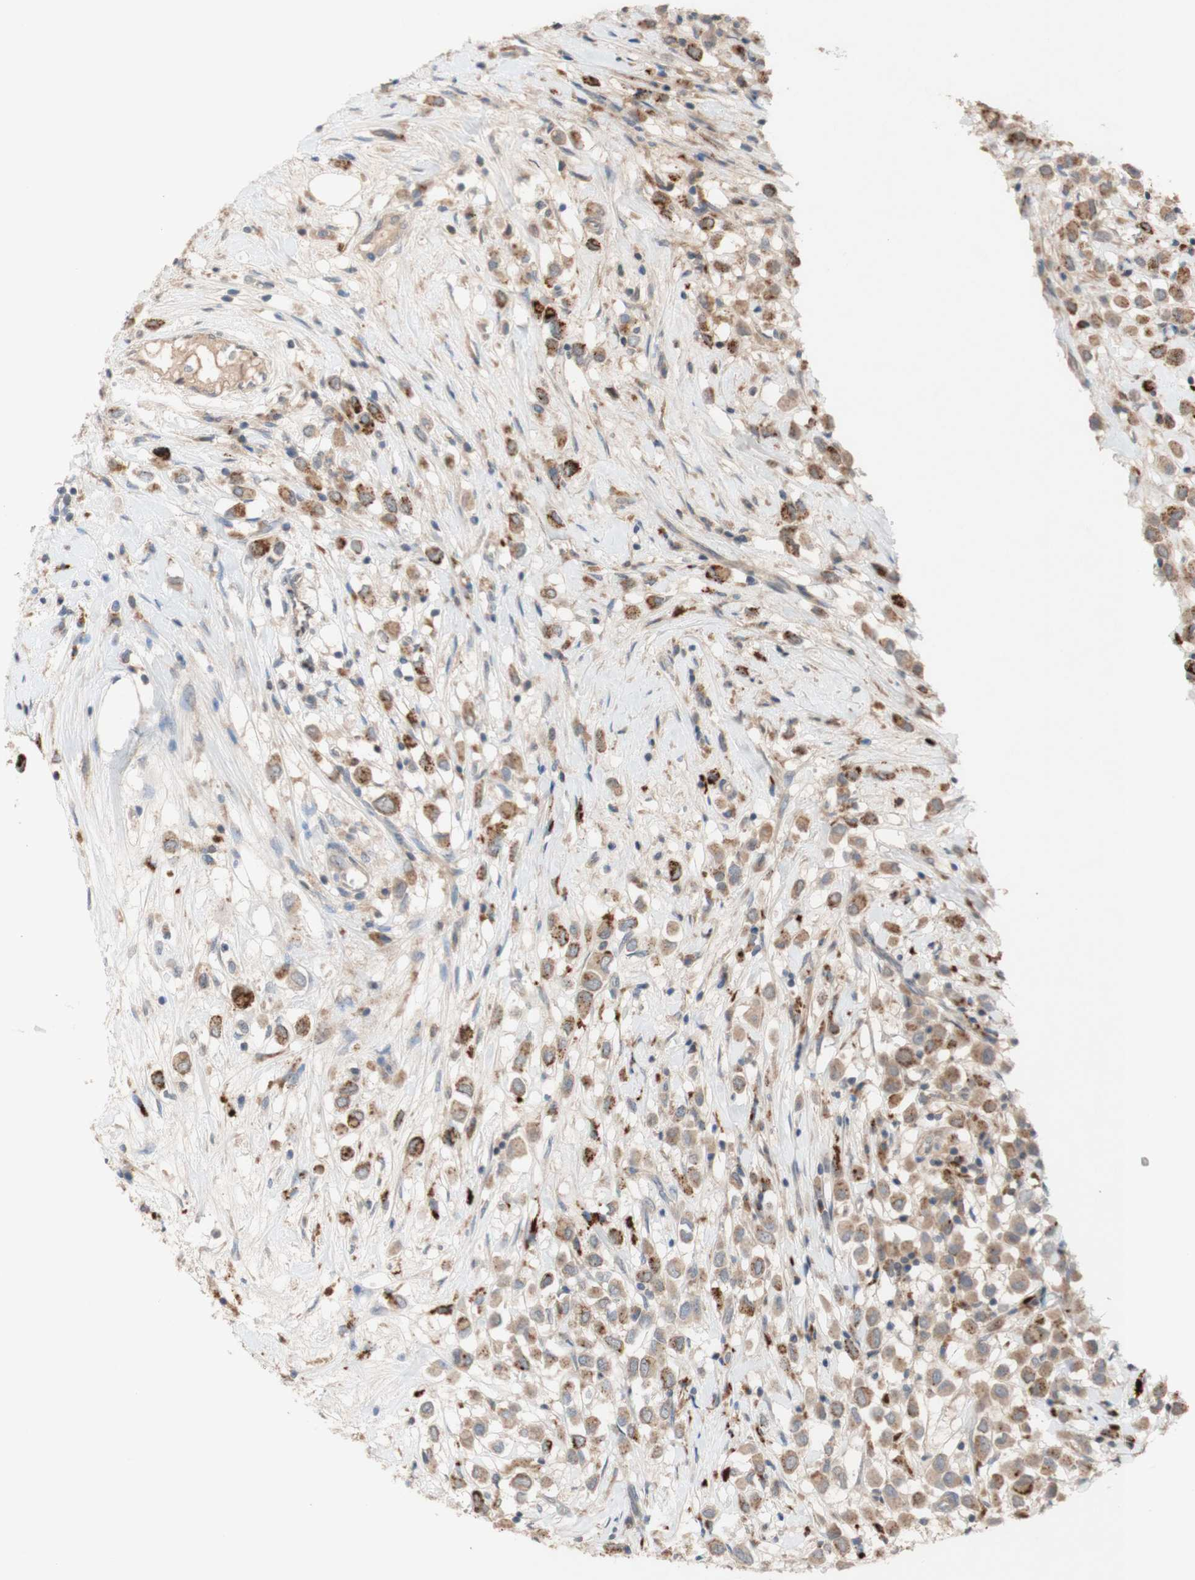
{"staining": {"intensity": "moderate", "quantity": ">75%", "location": "cytoplasmic/membranous"}, "tissue": "breast cancer", "cell_type": "Tumor cells", "image_type": "cancer", "snomed": [{"axis": "morphology", "description": "Duct carcinoma"}, {"axis": "topography", "description": "Breast"}], "caption": "The photomicrograph reveals a brown stain indicating the presence of a protein in the cytoplasmic/membranous of tumor cells in breast cancer.", "gene": "PEX2", "patient": {"sex": "female", "age": 61}}